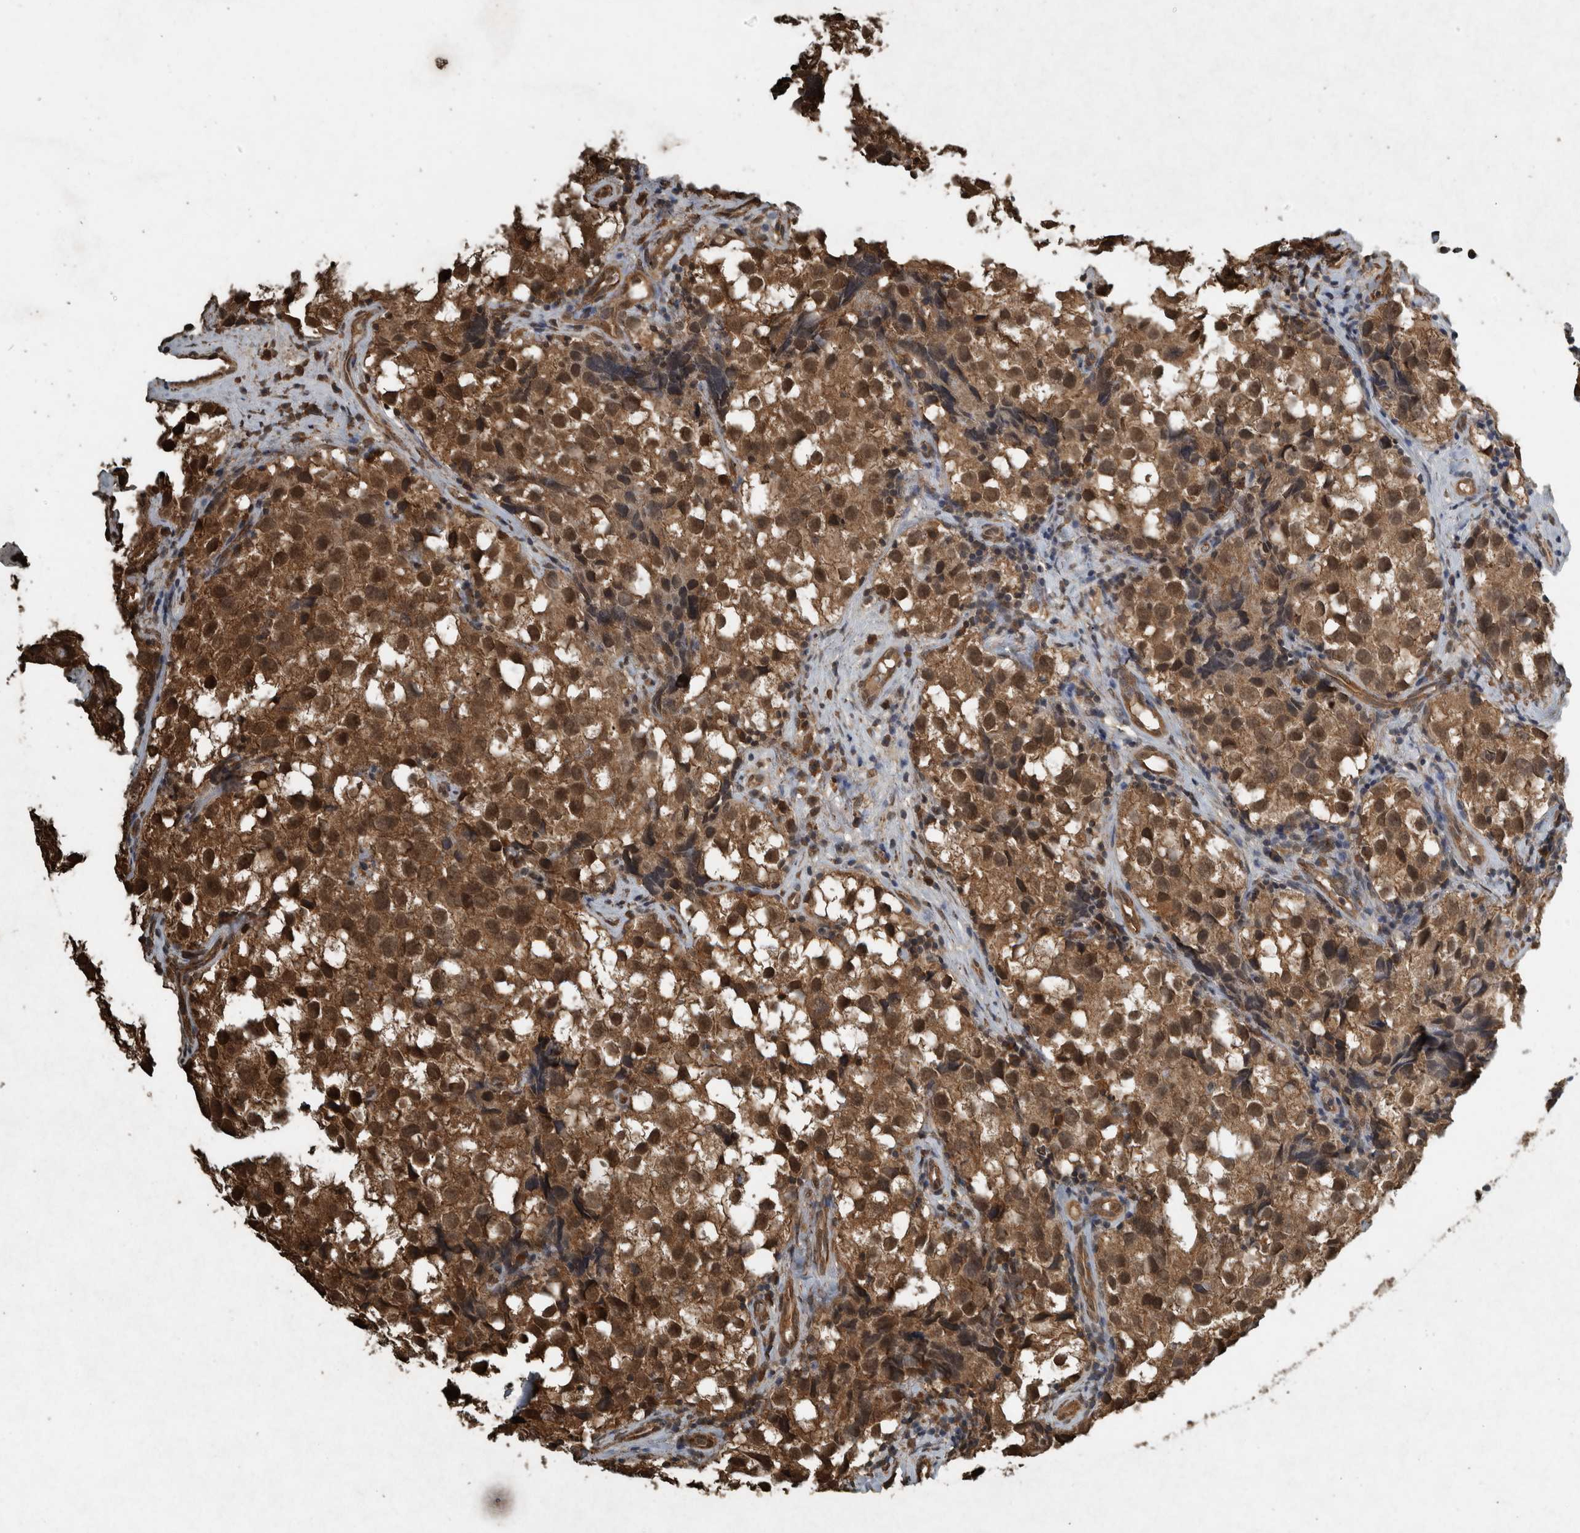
{"staining": {"intensity": "strong", "quantity": ">75%", "location": "cytoplasmic/membranous,nuclear"}, "tissue": "testis cancer", "cell_type": "Tumor cells", "image_type": "cancer", "snomed": [{"axis": "morphology", "description": "Seminoma, NOS"}, {"axis": "topography", "description": "Testis"}], "caption": "There is high levels of strong cytoplasmic/membranous and nuclear staining in tumor cells of seminoma (testis), as demonstrated by immunohistochemical staining (brown color).", "gene": "ARHGEF12", "patient": {"sex": "male", "age": 39}}